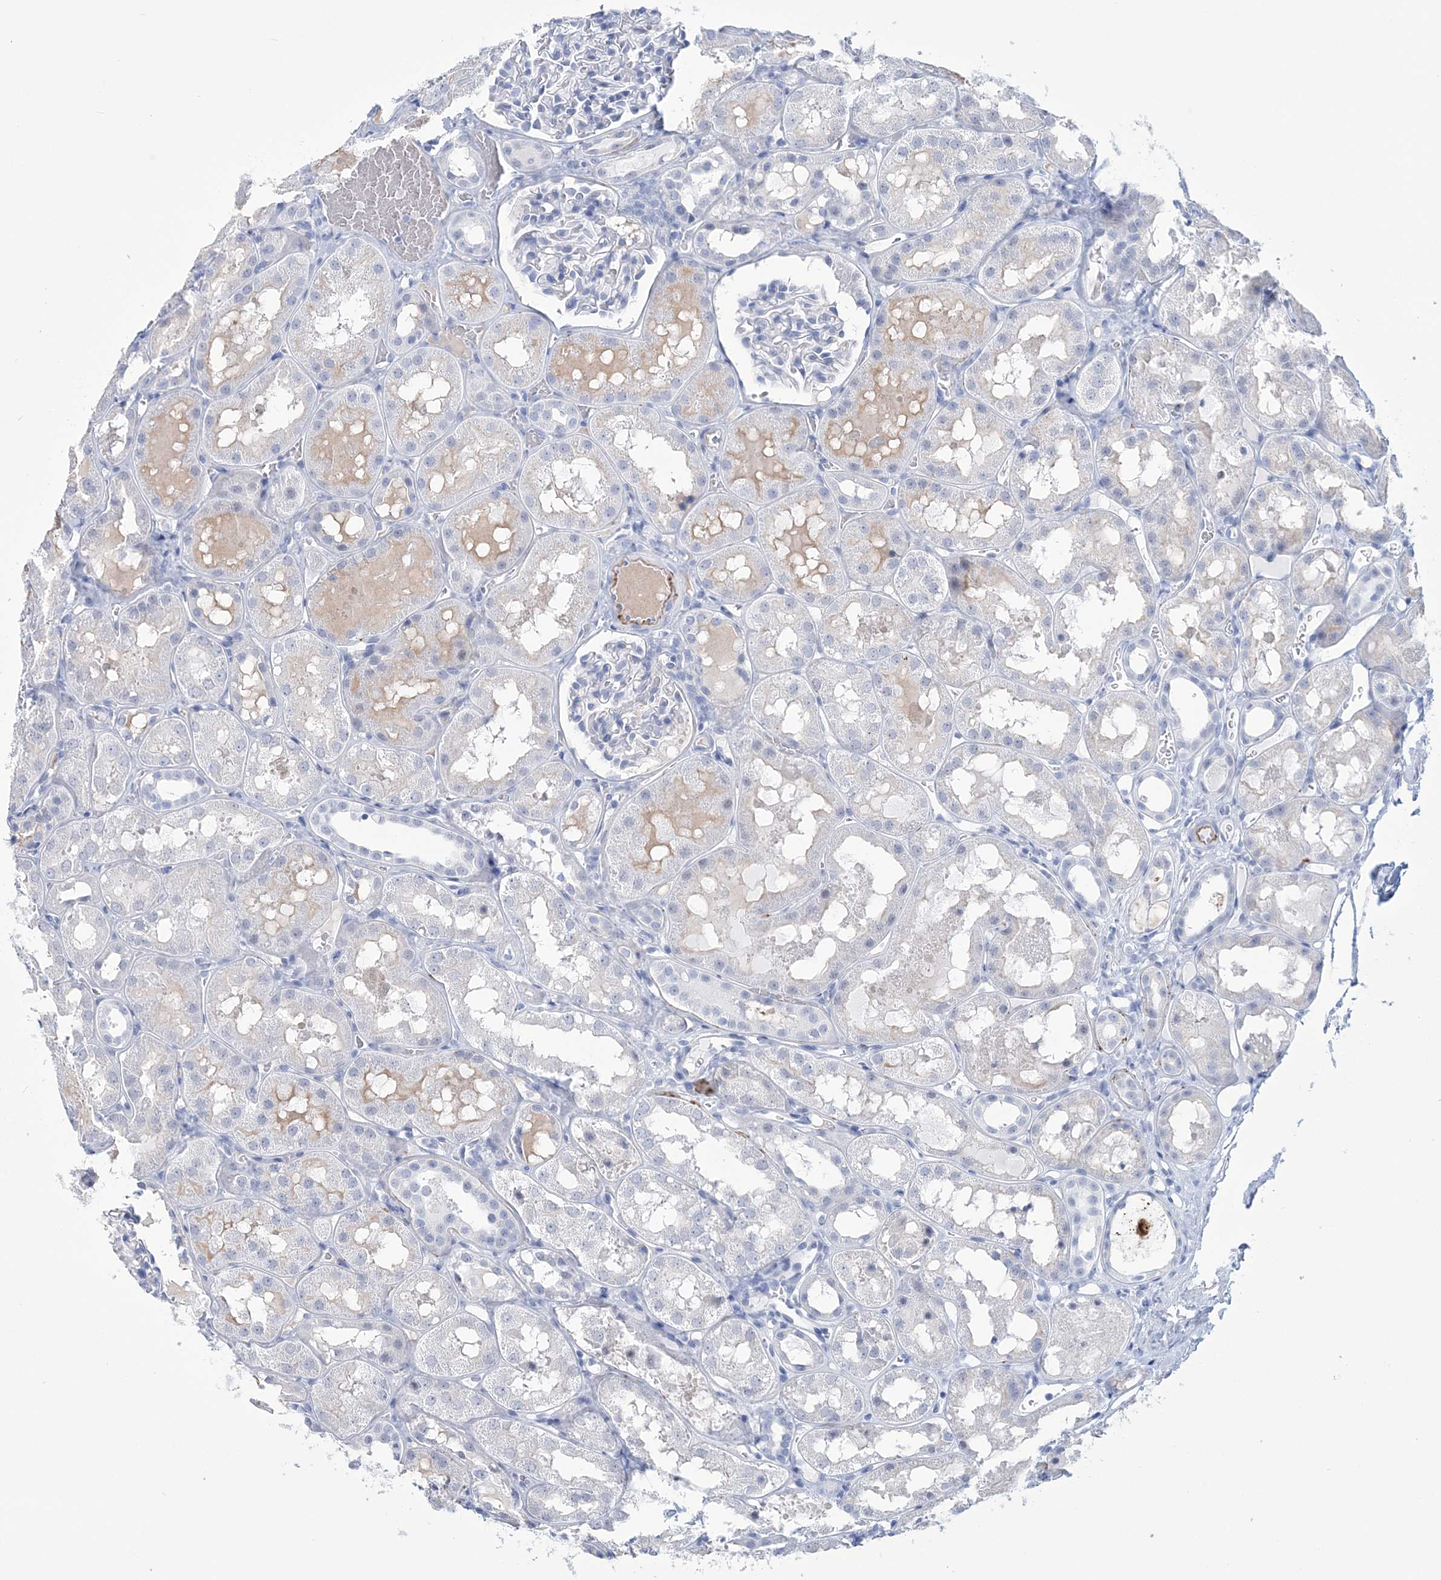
{"staining": {"intensity": "negative", "quantity": "none", "location": "none"}, "tissue": "kidney", "cell_type": "Cells in glomeruli", "image_type": "normal", "snomed": [{"axis": "morphology", "description": "Normal tissue, NOS"}, {"axis": "topography", "description": "Kidney"}, {"axis": "topography", "description": "Urinary bladder"}], "caption": "Human kidney stained for a protein using IHC reveals no staining in cells in glomeruli.", "gene": "DPCD", "patient": {"sex": "male", "age": 16}}